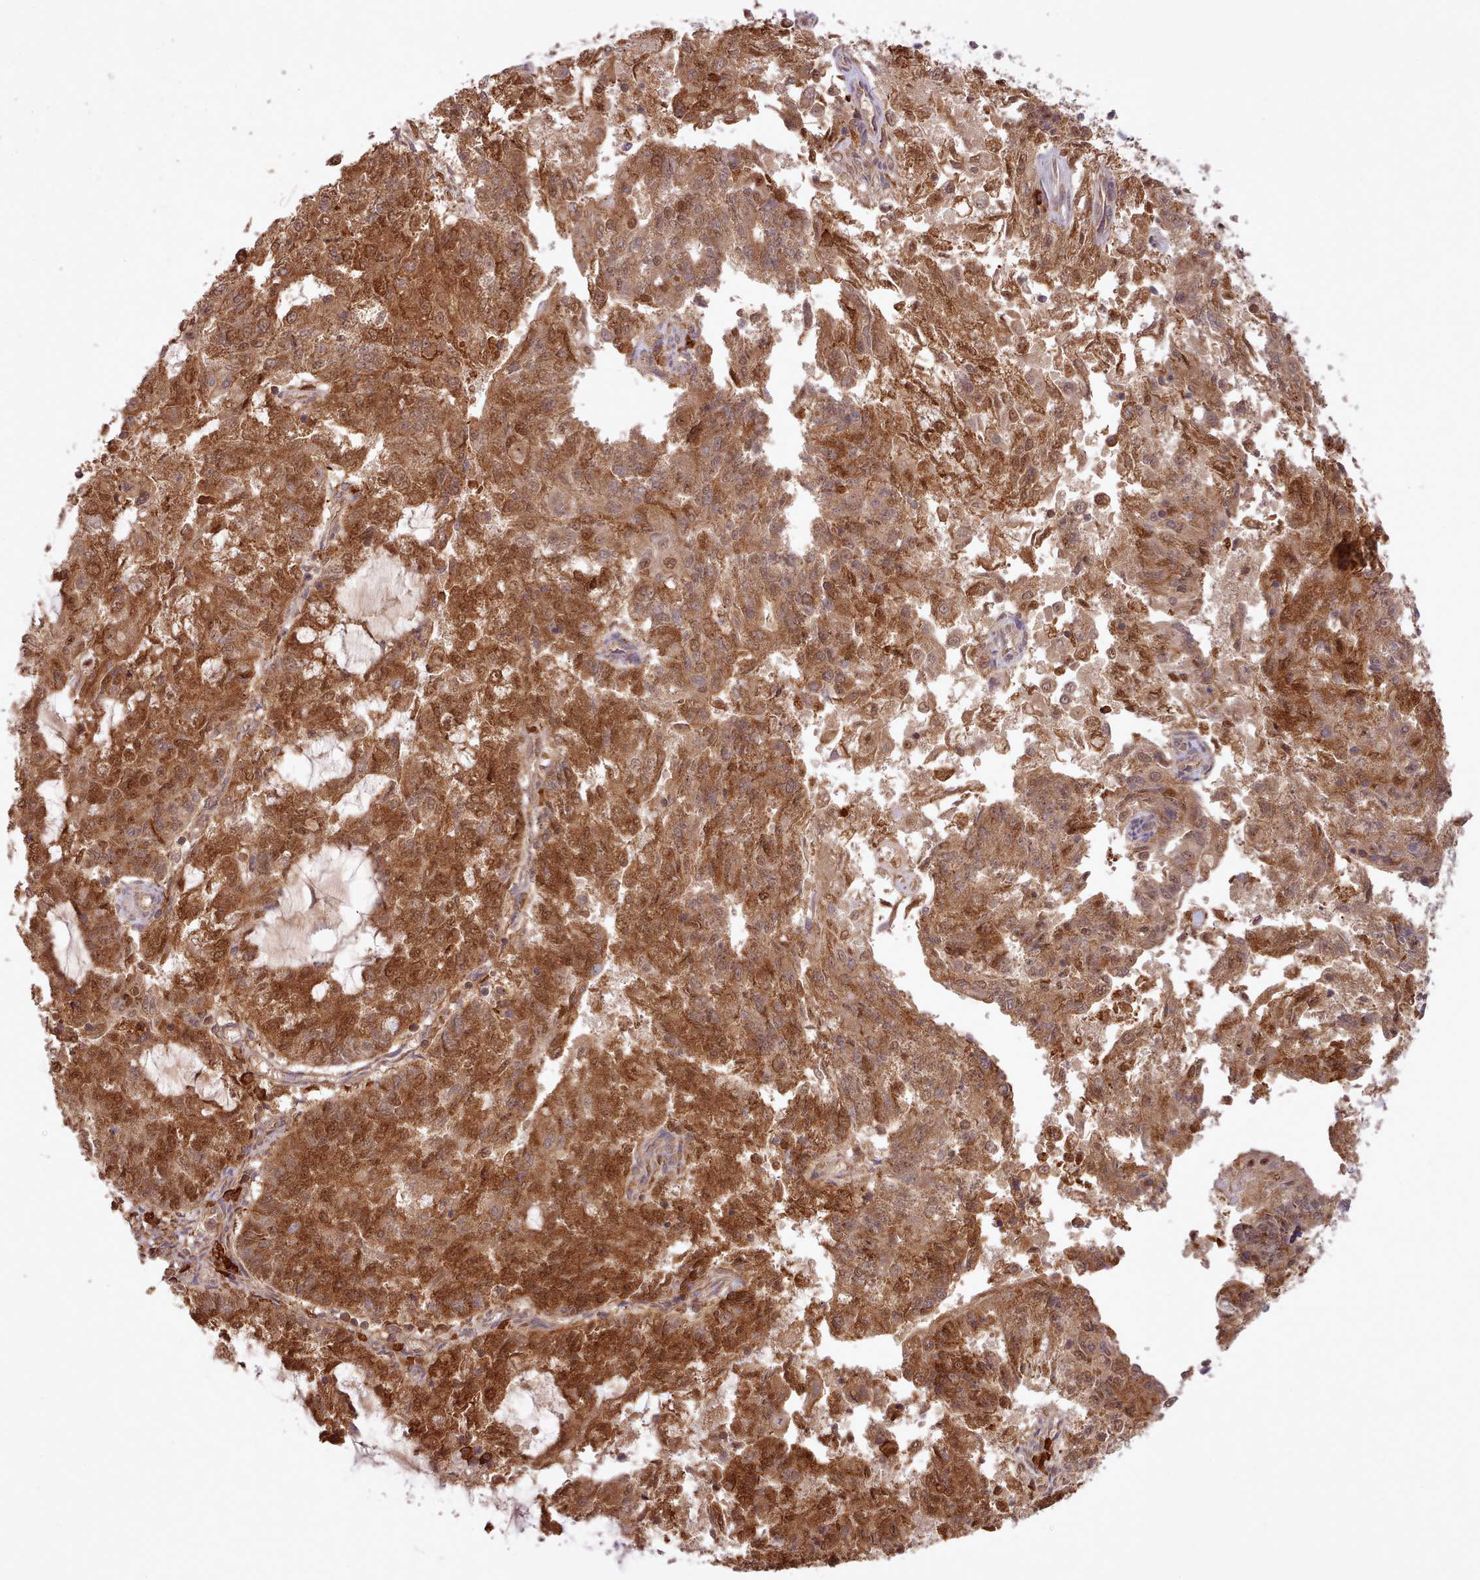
{"staining": {"intensity": "strong", "quantity": ">75%", "location": "cytoplasmic/membranous,nuclear"}, "tissue": "endometrial cancer", "cell_type": "Tumor cells", "image_type": "cancer", "snomed": [{"axis": "morphology", "description": "Adenocarcinoma, NOS"}, {"axis": "topography", "description": "Endometrium"}], "caption": "Human endometrial cancer stained for a protein (brown) exhibits strong cytoplasmic/membranous and nuclear positive positivity in about >75% of tumor cells.", "gene": "PIP4P1", "patient": {"sex": "female", "age": 82}}